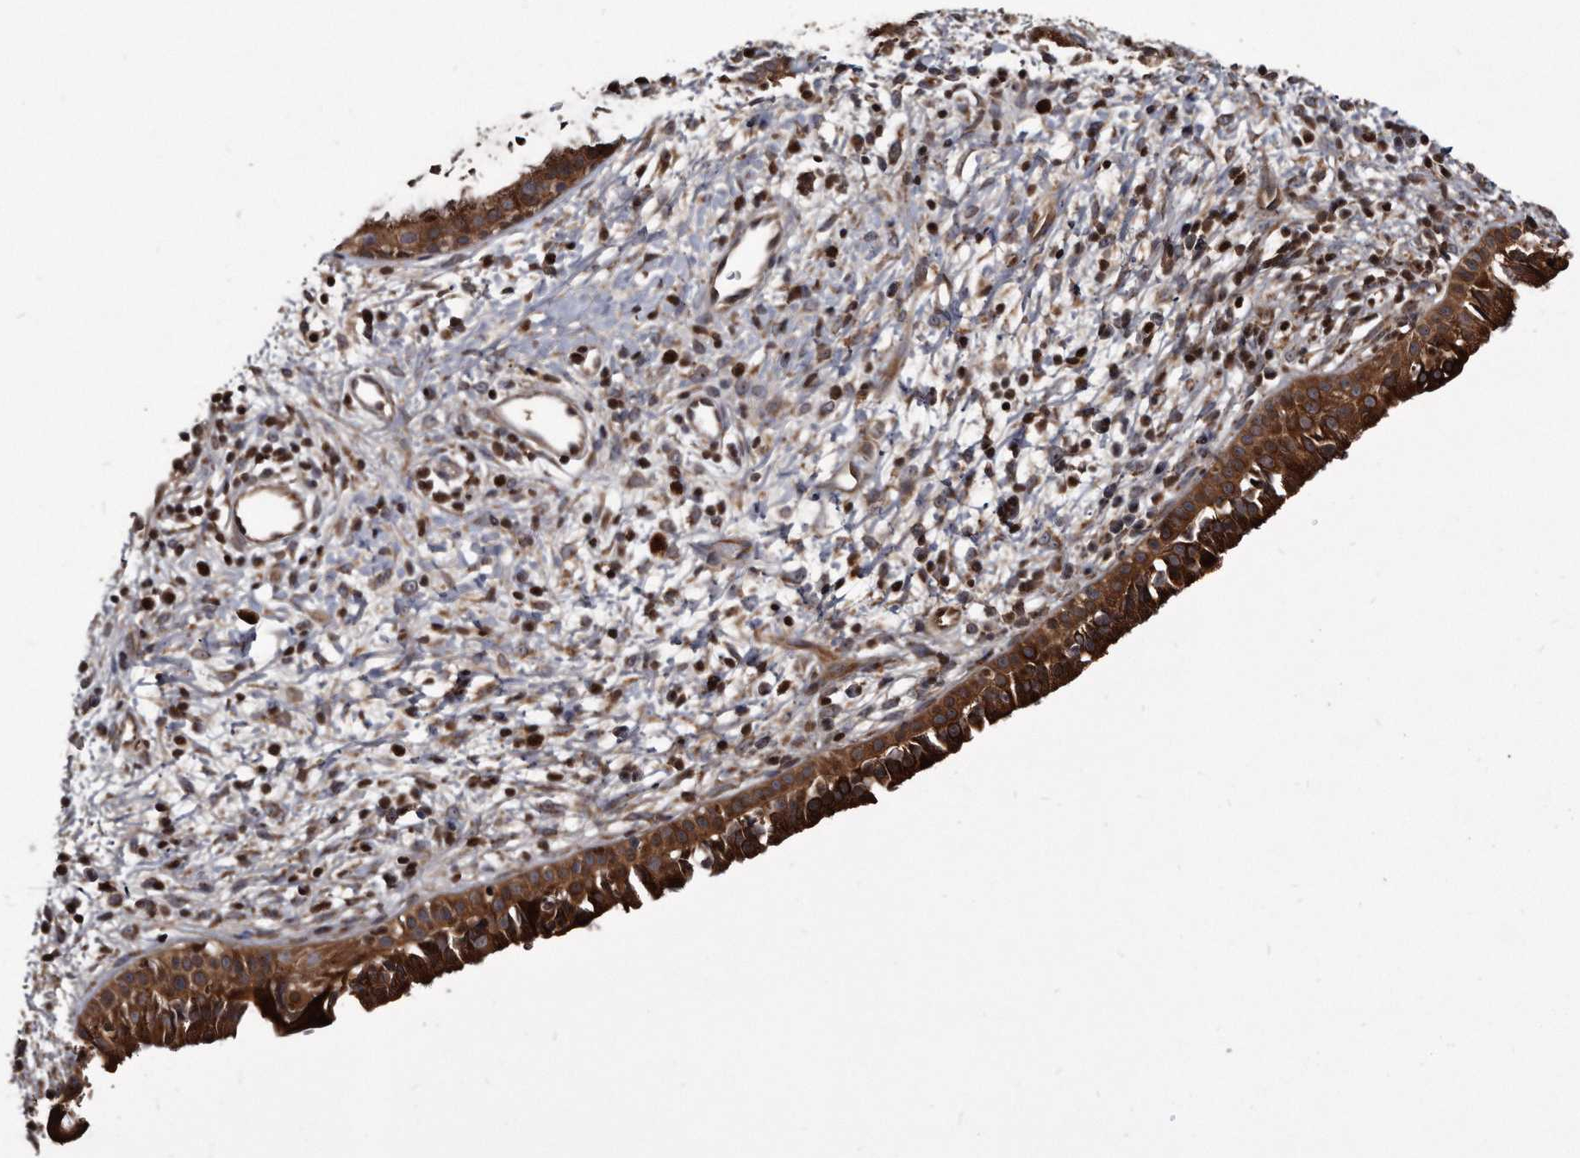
{"staining": {"intensity": "strong", "quantity": ">75%", "location": "cytoplasmic/membranous"}, "tissue": "nasopharynx", "cell_type": "Respiratory epithelial cells", "image_type": "normal", "snomed": [{"axis": "morphology", "description": "Normal tissue, NOS"}, {"axis": "topography", "description": "Nasopharynx"}], "caption": "A histopathology image showing strong cytoplasmic/membranous expression in about >75% of respiratory epithelial cells in unremarkable nasopharynx, as visualized by brown immunohistochemical staining.", "gene": "FAM136A", "patient": {"sex": "male", "age": 22}}